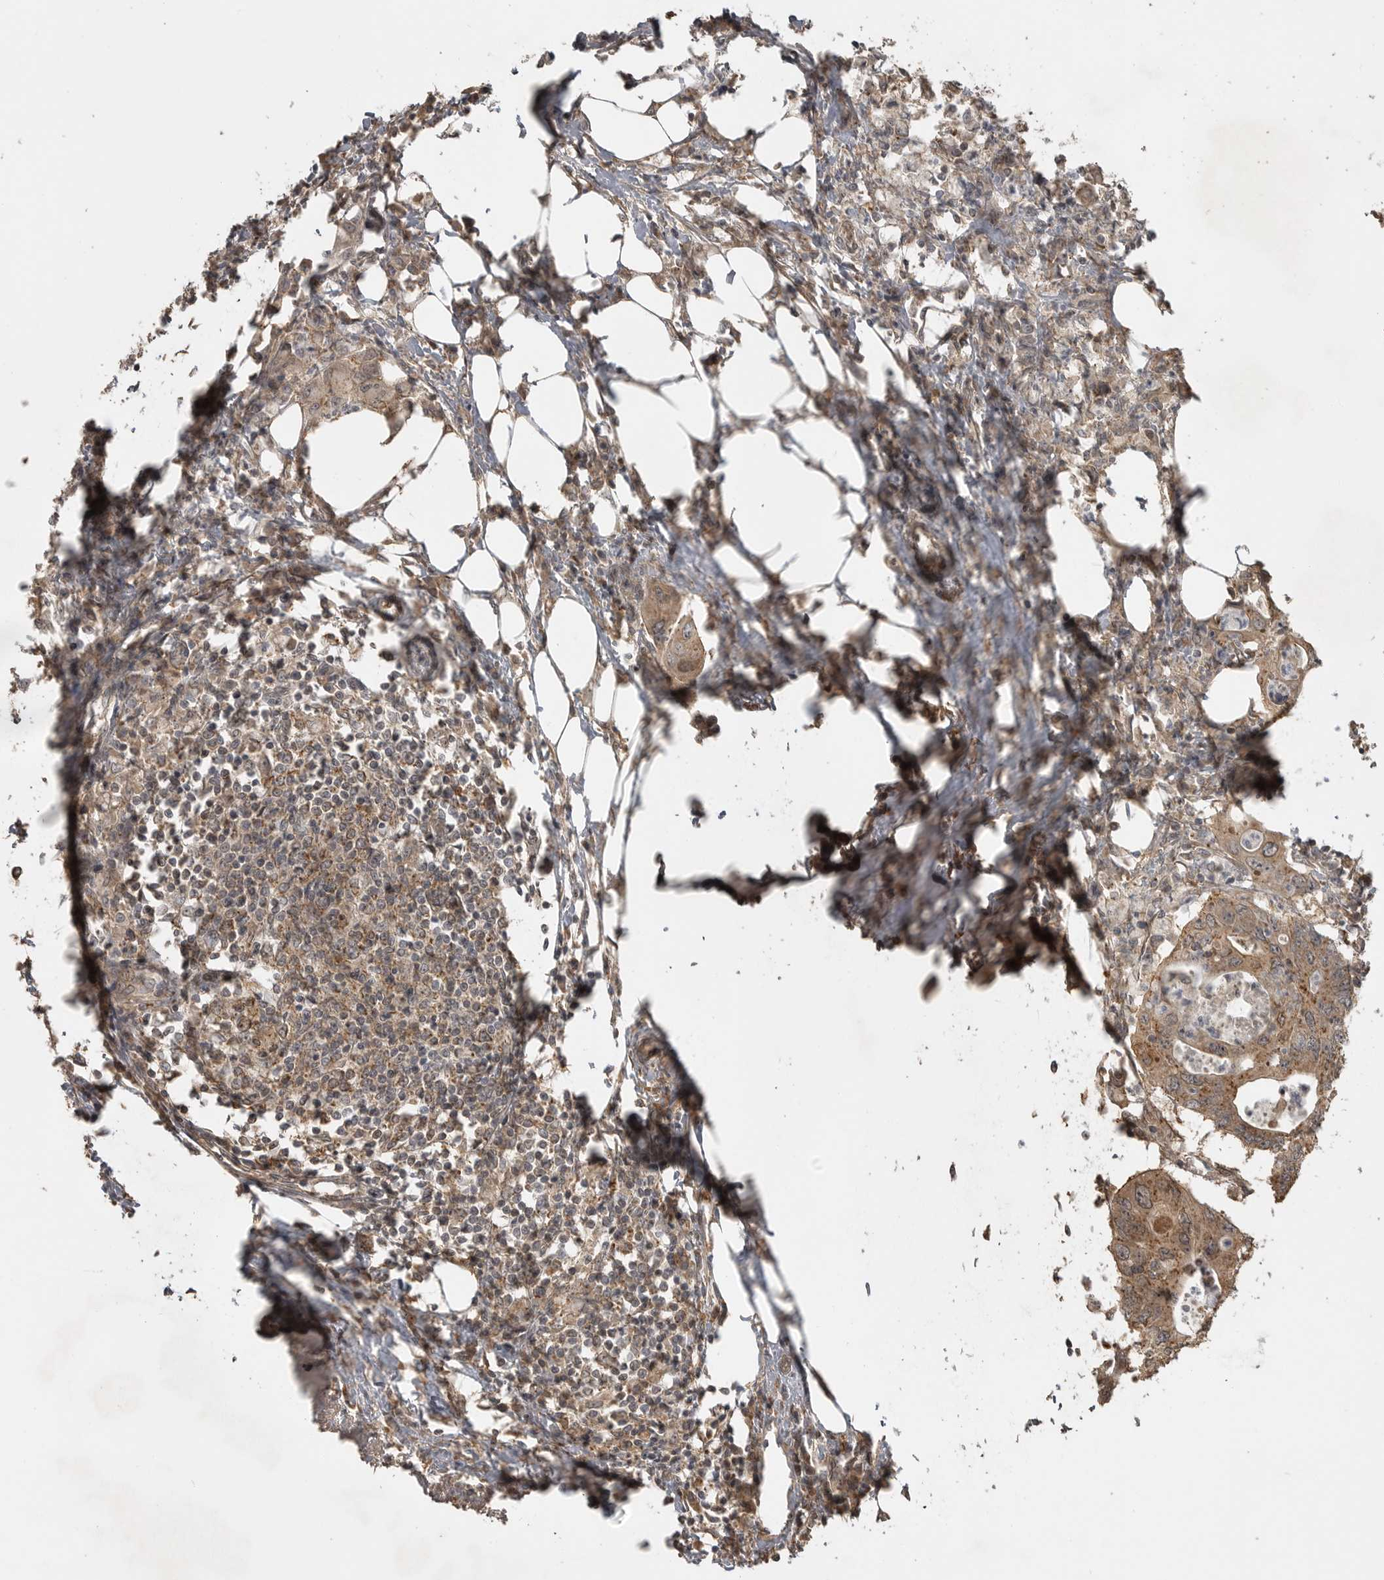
{"staining": {"intensity": "moderate", "quantity": ">75%", "location": "cytoplasmic/membranous"}, "tissue": "colorectal cancer", "cell_type": "Tumor cells", "image_type": "cancer", "snomed": [{"axis": "morphology", "description": "Adenocarcinoma, NOS"}, {"axis": "topography", "description": "Colon"}], "caption": "Protein analysis of colorectal cancer (adenocarcinoma) tissue exhibits moderate cytoplasmic/membranous staining in approximately >75% of tumor cells. Immunohistochemistry stains the protein in brown and the nuclei are stained blue.", "gene": "LLGL1", "patient": {"sex": "male", "age": 71}}